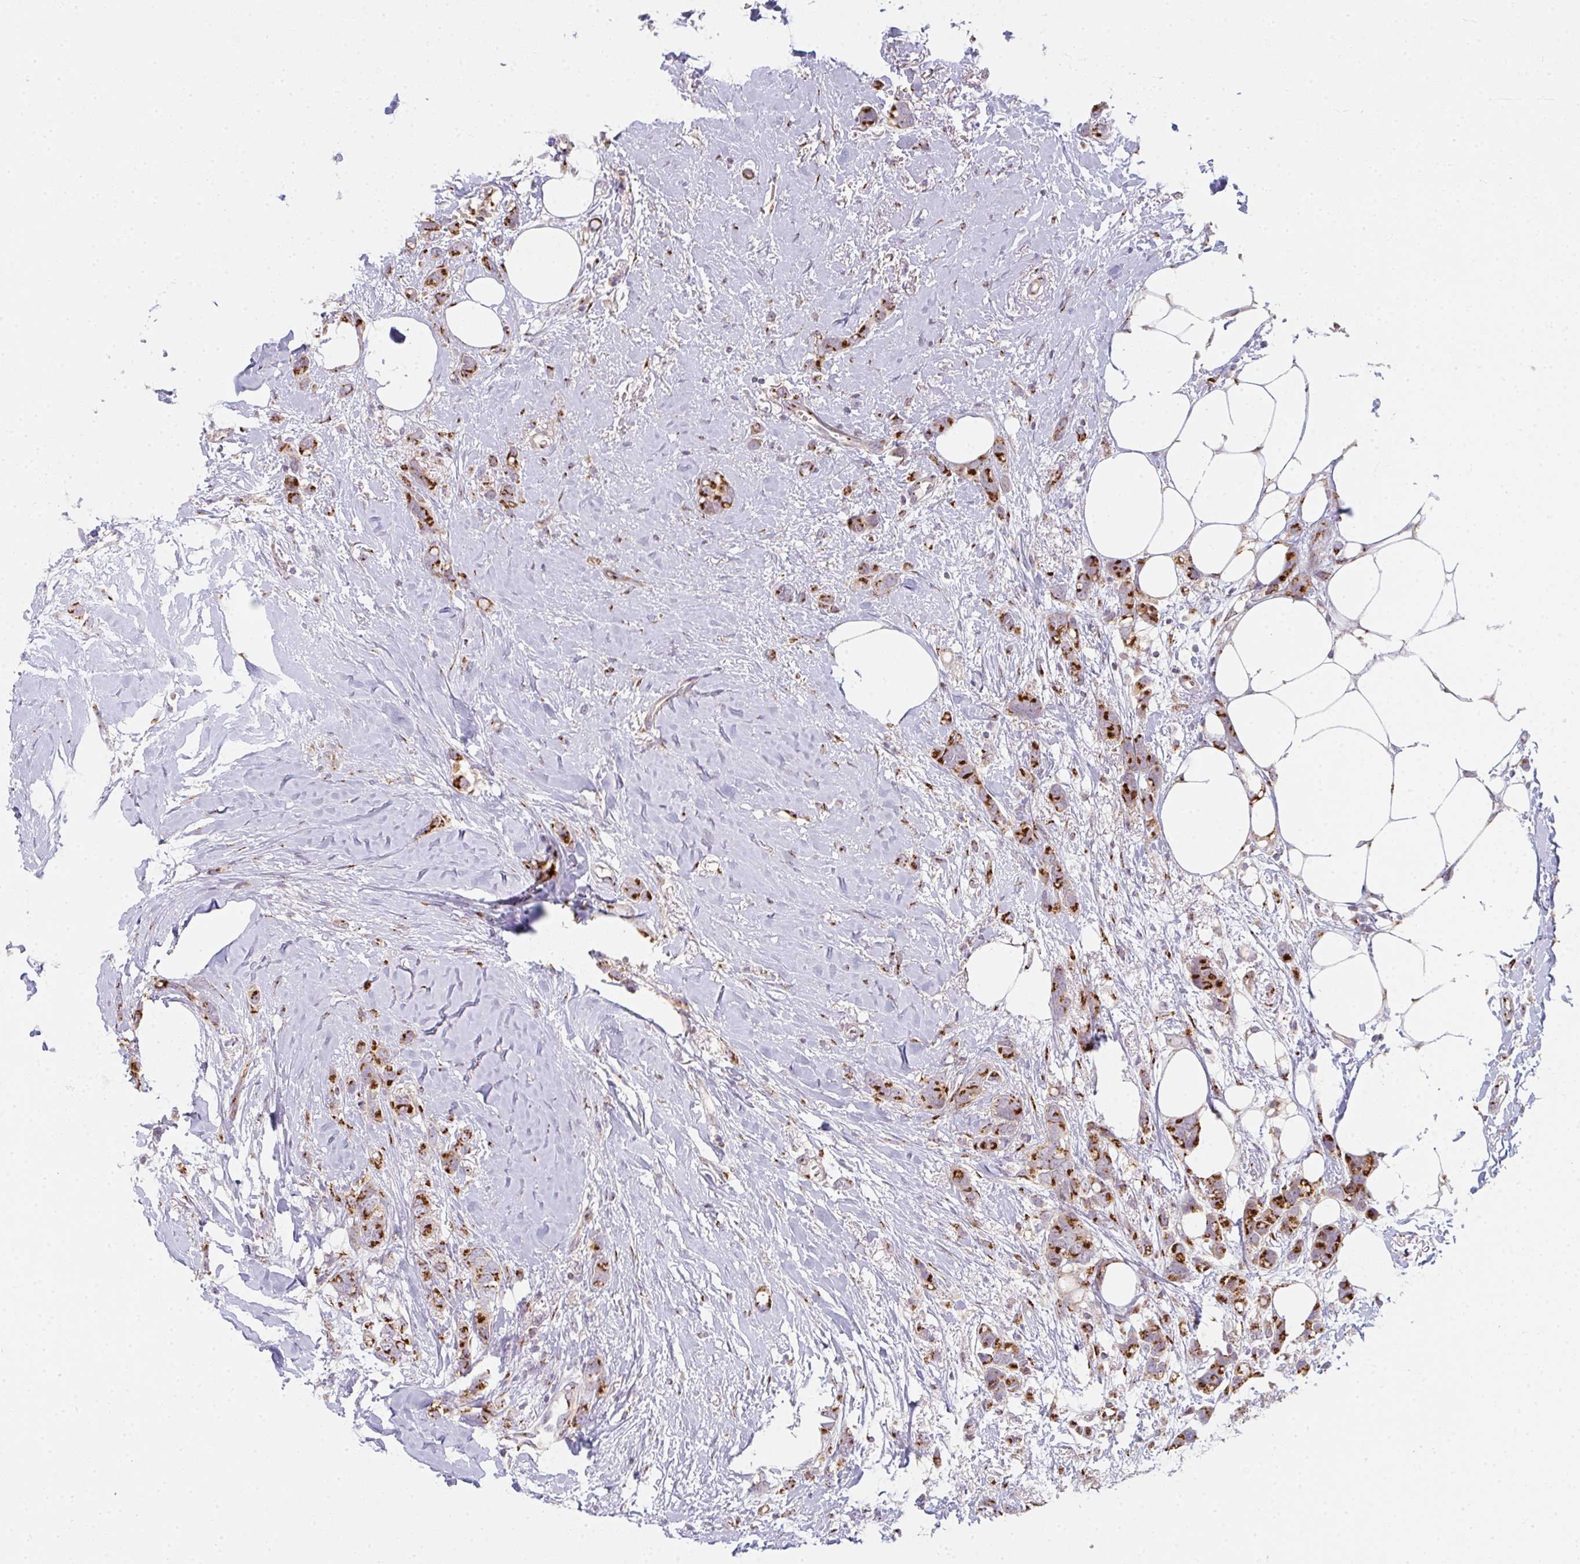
{"staining": {"intensity": "strong", "quantity": ">75%", "location": "cytoplasmic/membranous"}, "tissue": "breast cancer", "cell_type": "Tumor cells", "image_type": "cancer", "snomed": [{"axis": "morphology", "description": "Lobular carcinoma"}, {"axis": "topography", "description": "Breast"}], "caption": "Protein staining exhibits strong cytoplasmic/membranous staining in approximately >75% of tumor cells in breast cancer (lobular carcinoma).", "gene": "GVQW3", "patient": {"sex": "female", "age": 91}}